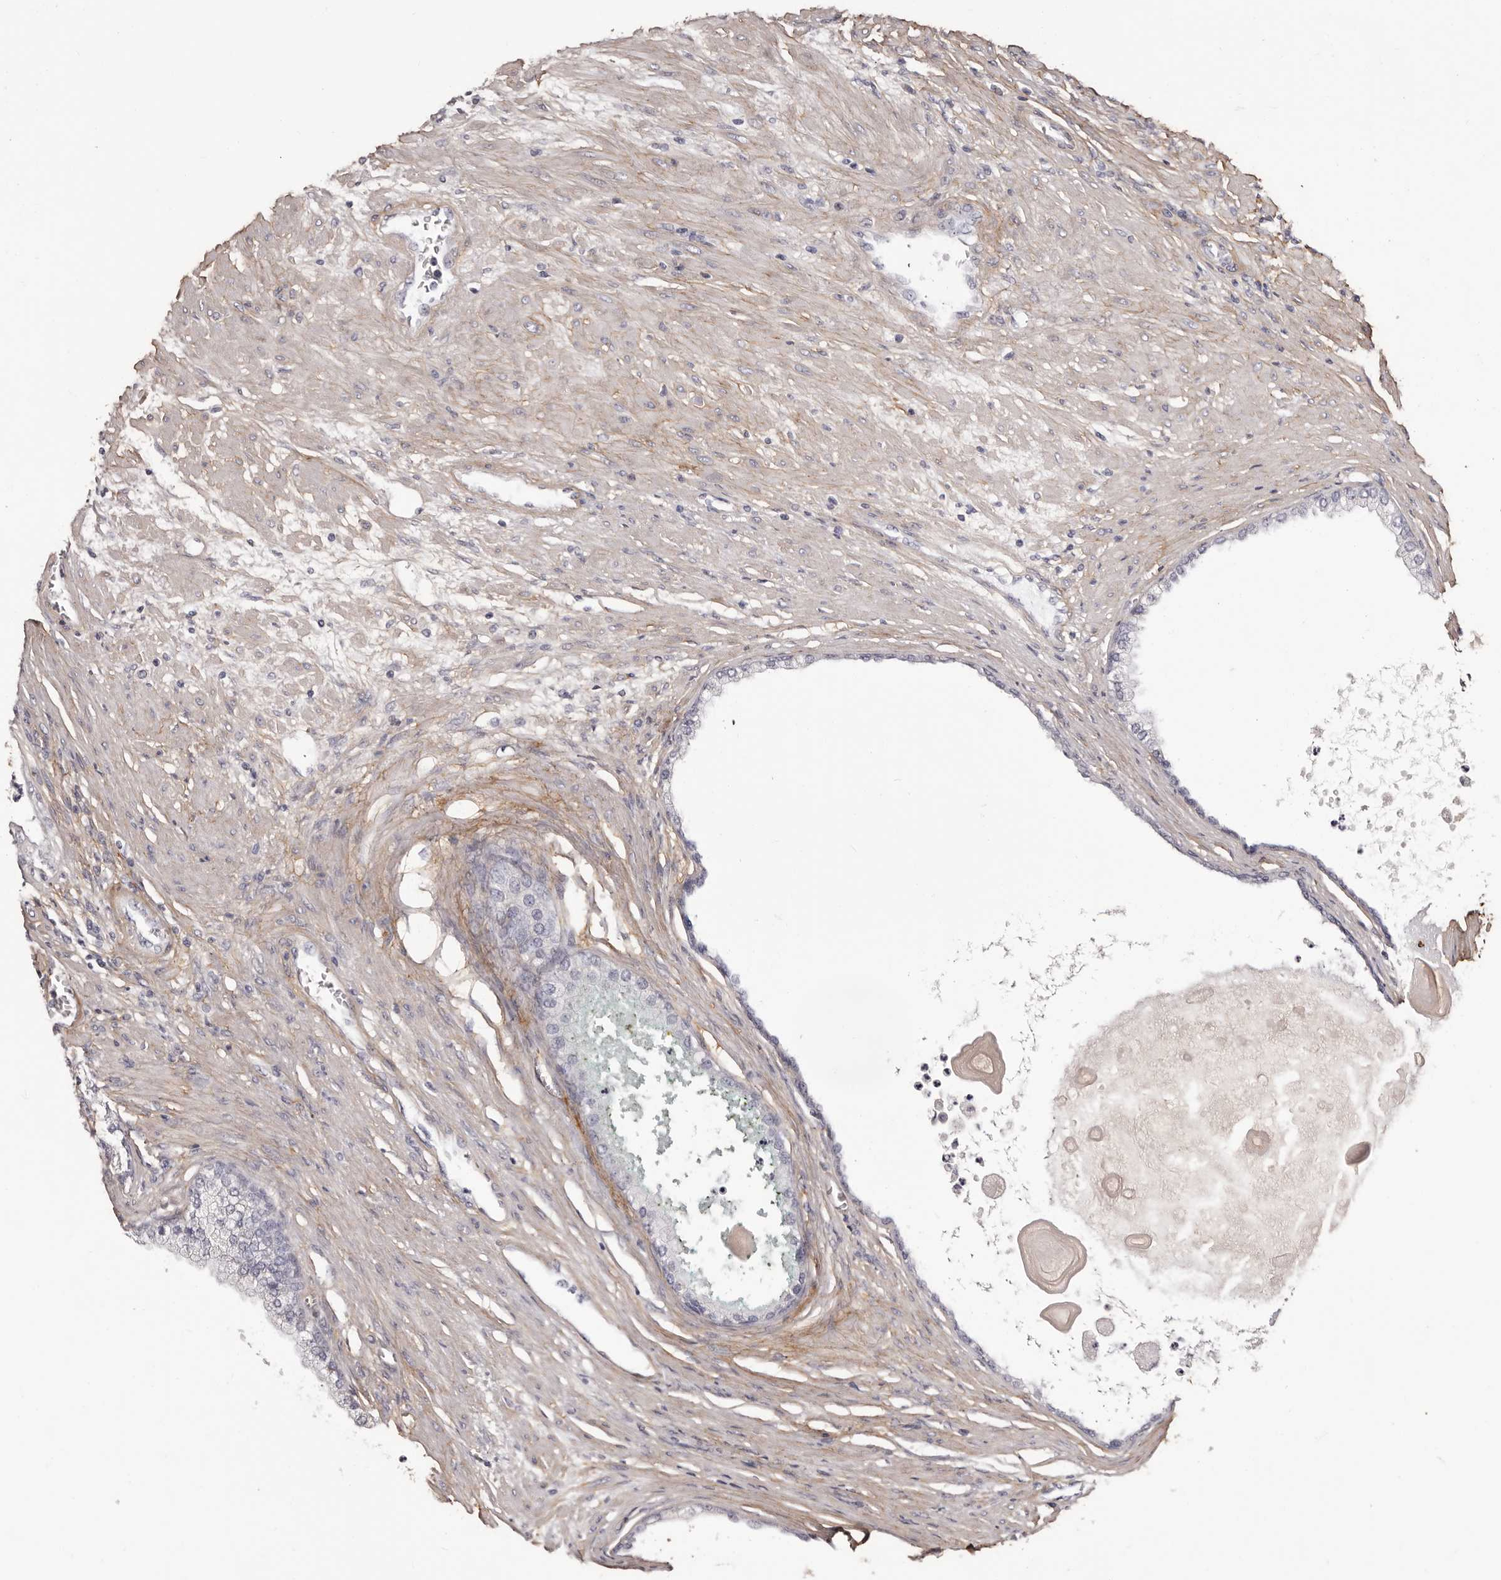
{"staining": {"intensity": "negative", "quantity": "none", "location": "none"}, "tissue": "prostate cancer", "cell_type": "Tumor cells", "image_type": "cancer", "snomed": [{"axis": "morphology", "description": "Normal tissue, NOS"}, {"axis": "morphology", "description": "Adenocarcinoma, Low grade"}, {"axis": "topography", "description": "Prostate"}, {"axis": "topography", "description": "Peripheral nerve tissue"}], "caption": "High power microscopy micrograph of an IHC image of prostate cancer (adenocarcinoma (low-grade)), revealing no significant staining in tumor cells.", "gene": "COL6A1", "patient": {"sex": "male", "age": 71}}